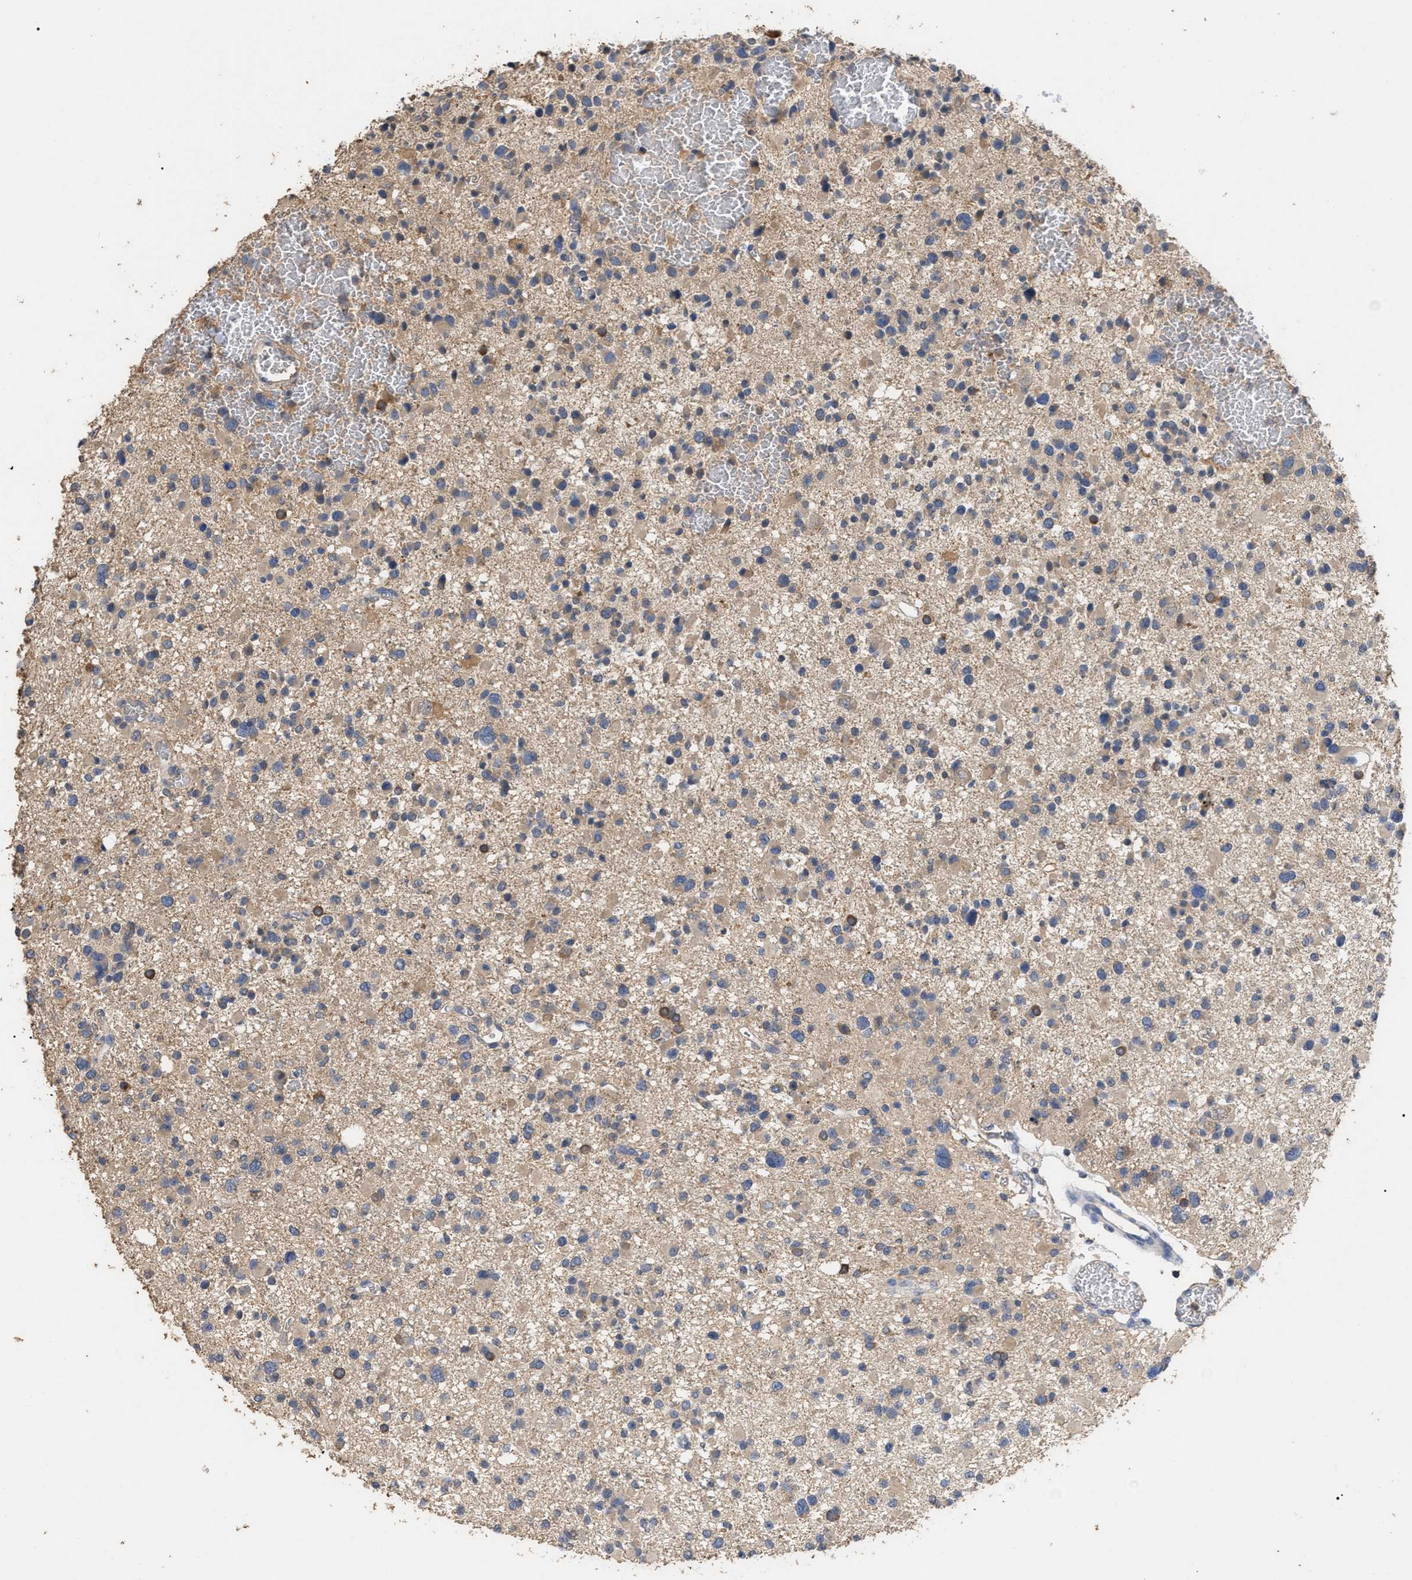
{"staining": {"intensity": "weak", "quantity": ">75%", "location": "cytoplasmic/membranous"}, "tissue": "glioma", "cell_type": "Tumor cells", "image_type": "cancer", "snomed": [{"axis": "morphology", "description": "Glioma, malignant, Low grade"}, {"axis": "topography", "description": "Brain"}], "caption": "Human glioma stained with a protein marker shows weak staining in tumor cells.", "gene": "GPR179", "patient": {"sex": "female", "age": 22}}